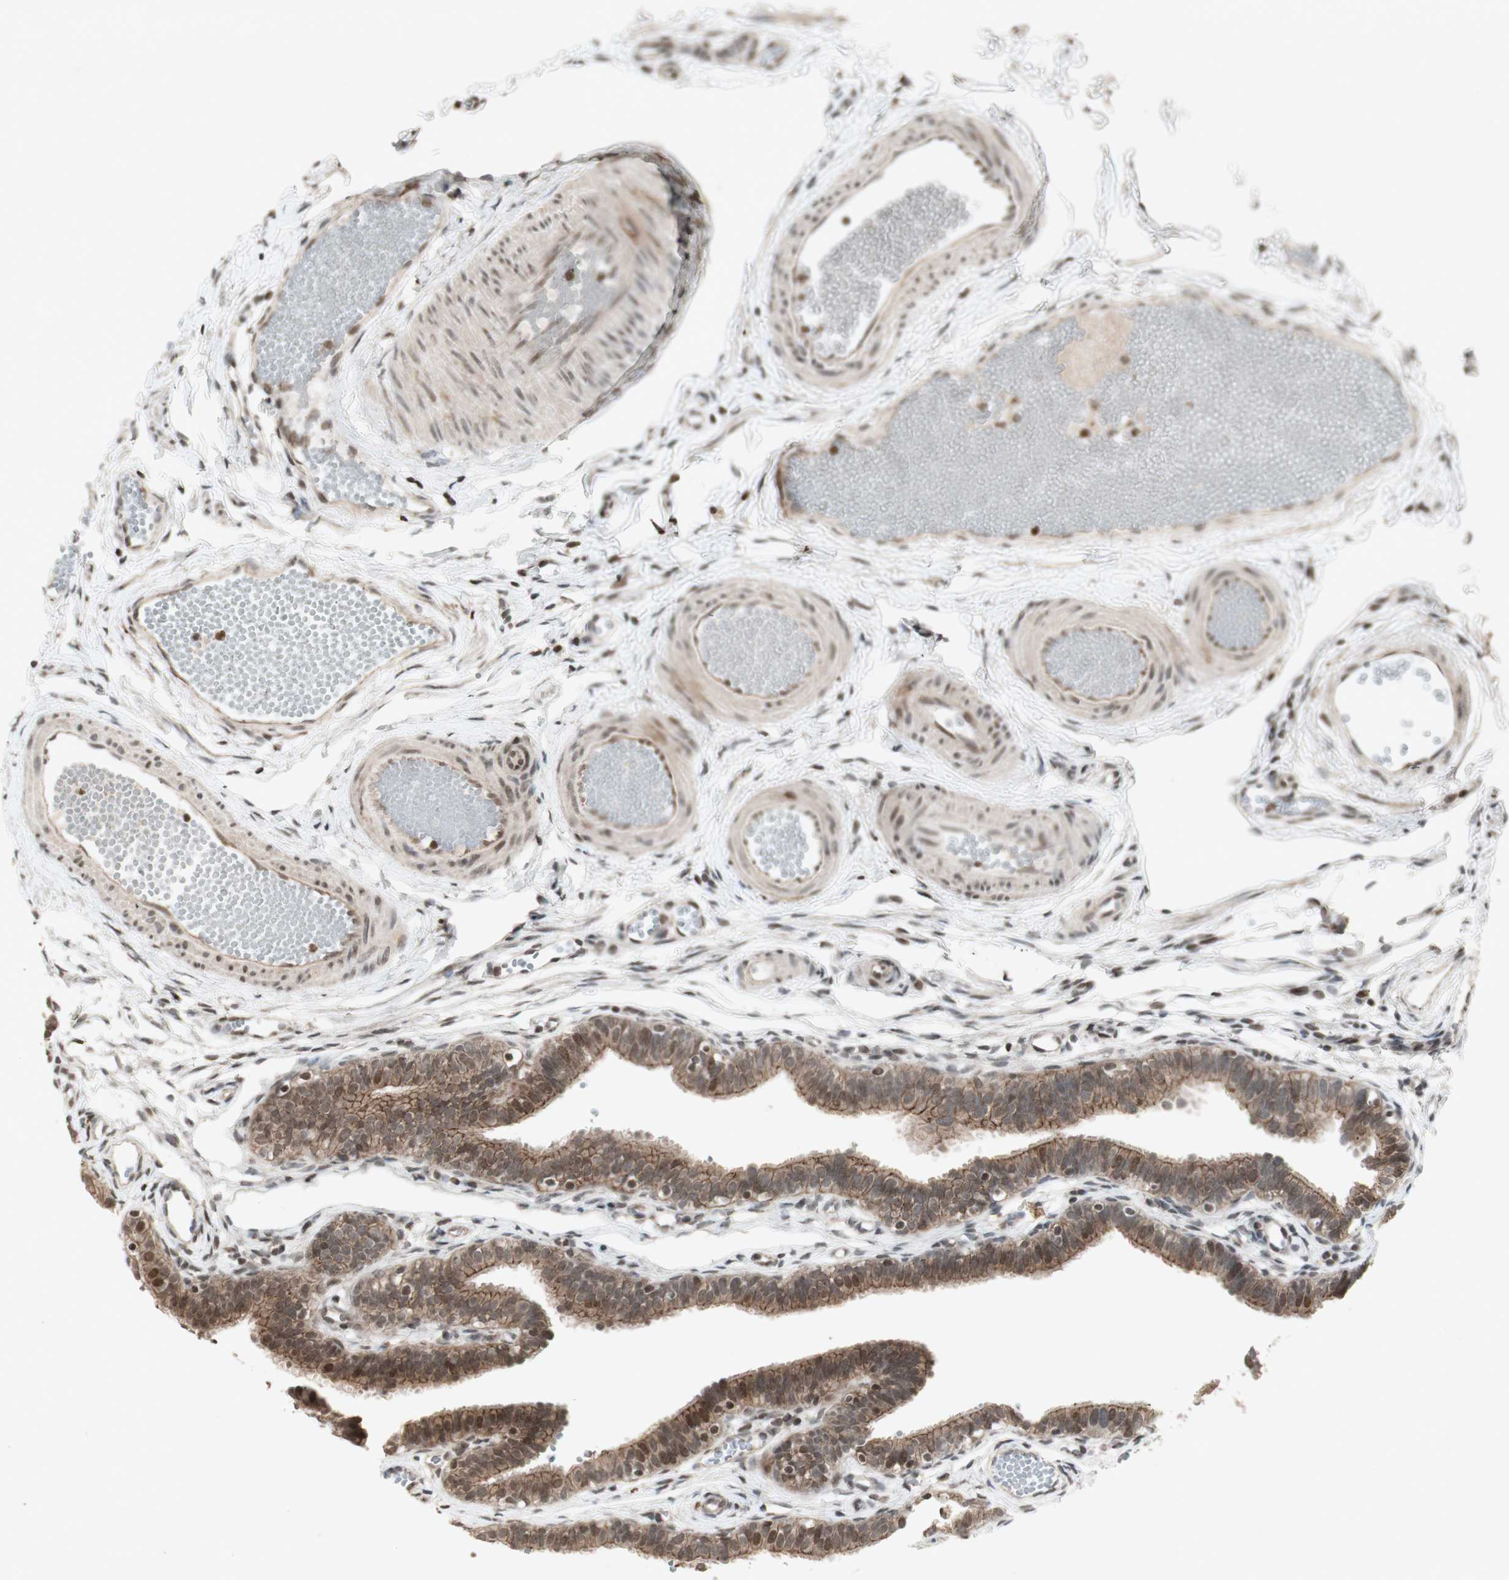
{"staining": {"intensity": "moderate", "quantity": ">75%", "location": "cytoplasmic/membranous,nuclear"}, "tissue": "fallopian tube", "cell_type": "Glandular cells", "image_type": "normal", "snomed": [{"axis": "morphology", "description": "Normal tissue, NOS"}, {"axis": "topography", "description": "Fallopian tube"}, {"axis": "topography", "description": "Placenta"}], "caption": "The photomicrograph demonstrates staining of normal fallopian tube, revealing moderate cytoplasmic/membranous,nuclear protein staining (brown color) within glandular cells.", "gene": "PLXNA1", "patient": {"sex": "female", "age": 34}}